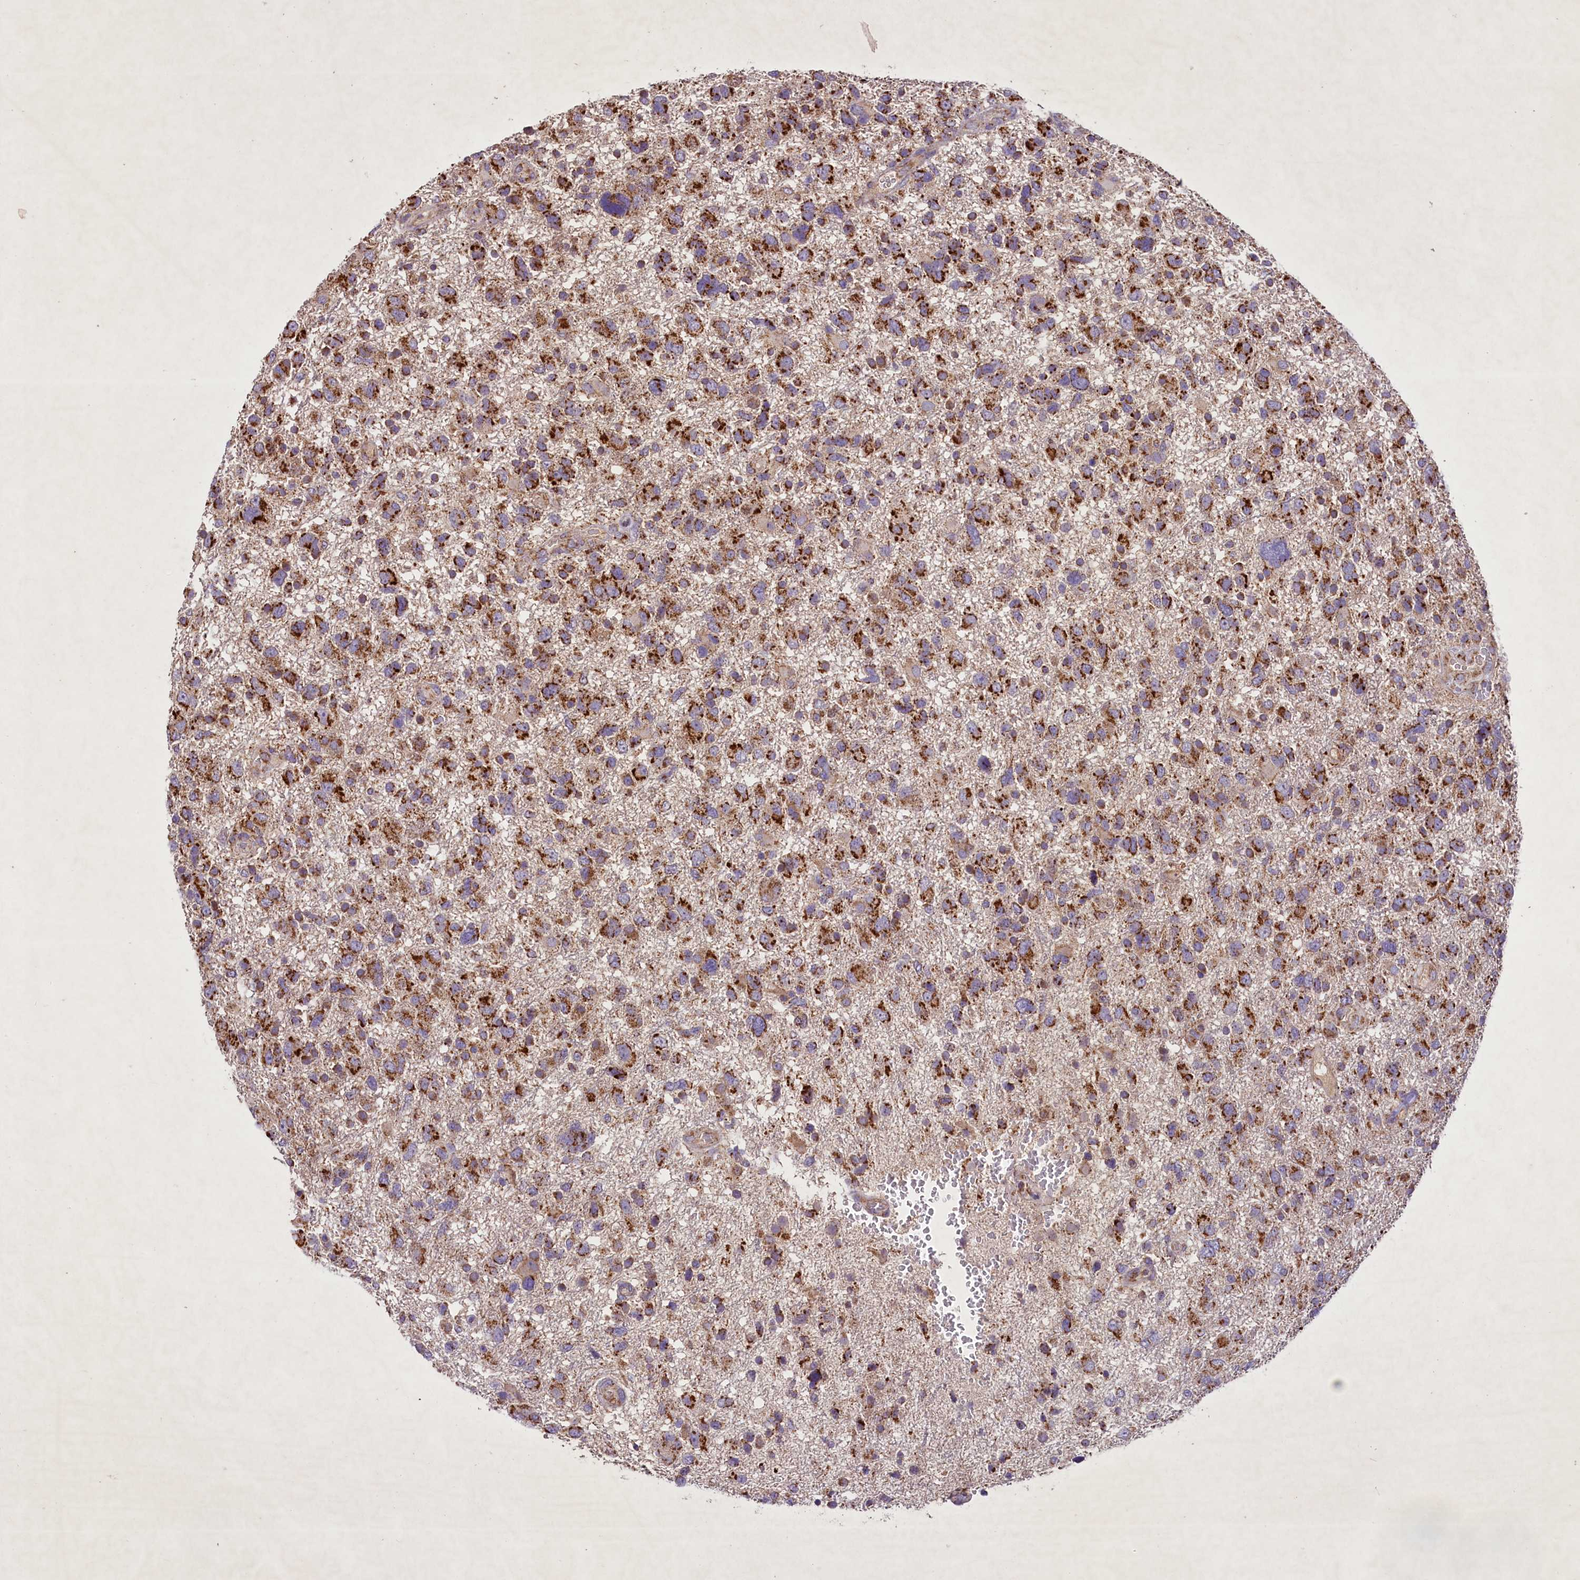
{"staining": {"intensity": "strong", "quantity": ">75%", "location": "cytoplasmic/membranous"}, "tissue": "glioma", "cell_type": "Tumor cells", "image_type": "cancer", "snomed": [{"axis": "morphology", "description": "Glioma, malignant, High grade"}, {"axis": "topography", "description": "Brain"}], "caption": "This micrograph demonstrates malignant high-grade glioma stained with immunohistochemistry (IHC) to label a protein in brown. The cytoplasmic/membranous of tumor cells show strong positivity for the protein. Nuclei are counter-stained blue.", "gene": "PMPCB", "patient": {"sex": "male", "age": 61}}